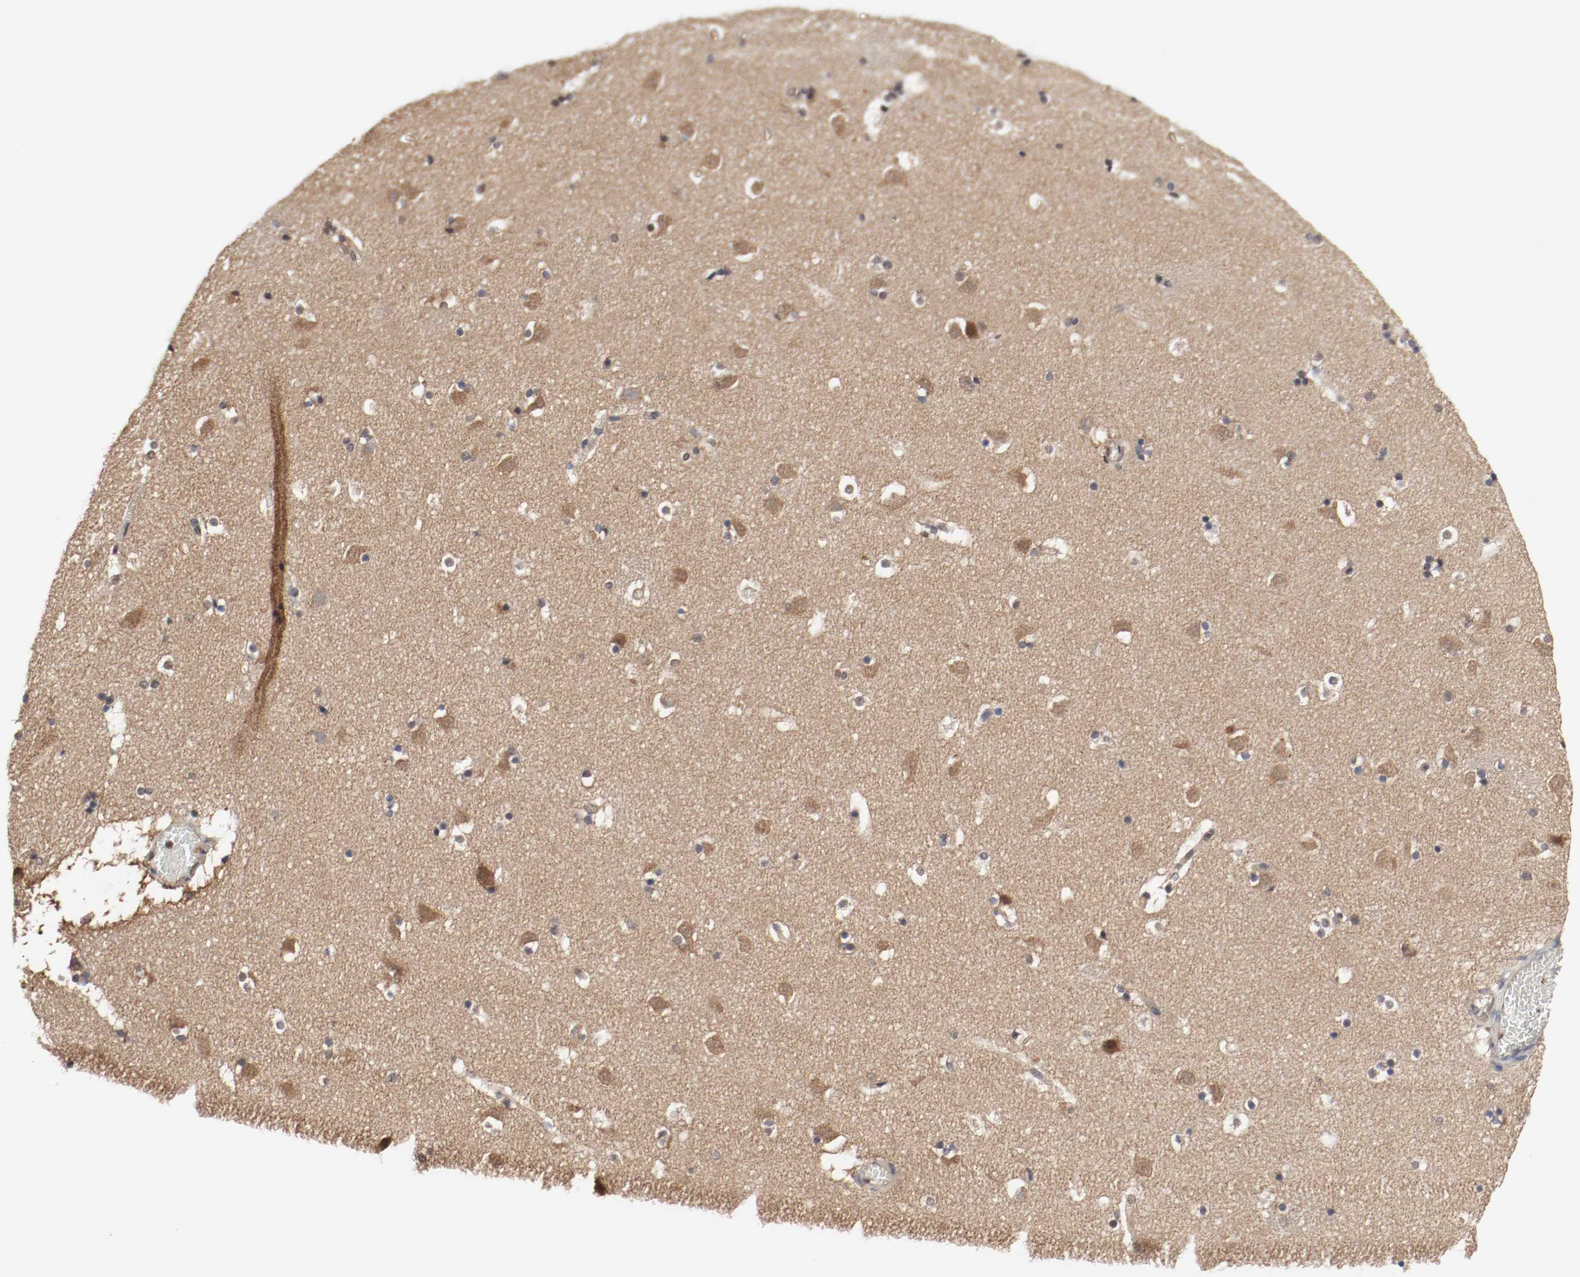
{"staining": {"intensity": "moderate", "quantity": "25%-75%", "location": "cytoplasmic/membranous,nuclear"}, "tissue": "caudate", "cell_type": "Glial cells", "image_type": "normal", "snomed": [{"axis": "morphology", "description": "Normal tissue, NOS"}, {"axis": "topography", "description": "Lateral ventricle wall"}], "caption": "Moderate cytoplasmic/membranous,nuclear staining is appreciated in approximately 25%-75% of glial cells in unremarkable caudate.", "gene": "AFG3L2", "patient": {"sex": "male", "age": 45}}